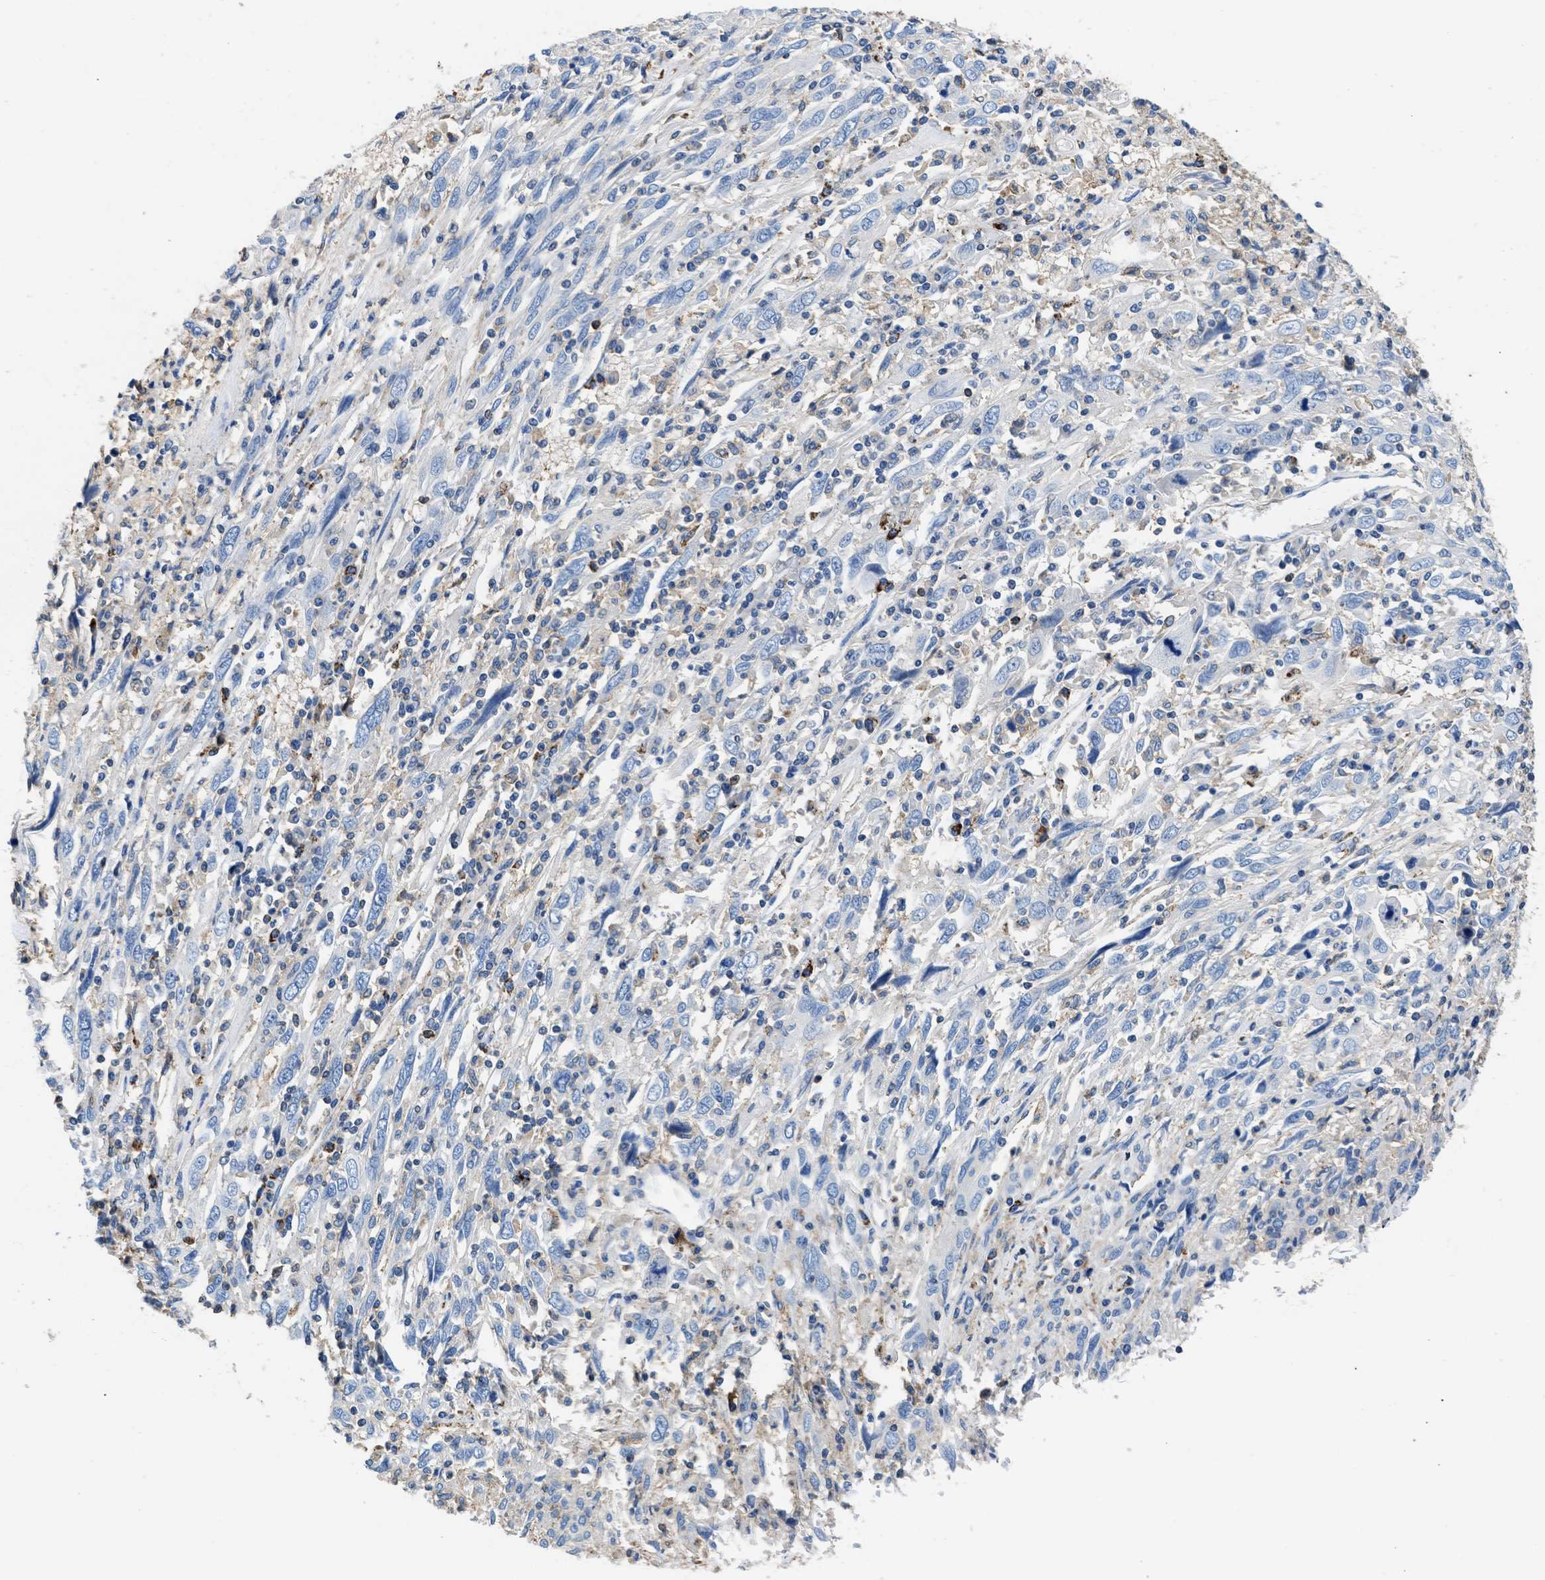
{"staining": {"intensity": "negative", "quantity": "none", "location": "none"}, "tissue": "cervical cancer", "cell_type": "Tumor cells", "image_type": "cancer", "snomed": [{"axis": "morphology", "description": "Squamous cell carcinoma, NOS"}, {"axis": "topography", "description": "Cervix"}], "caption": "Immunohistochemical staining of human cervical squamous cell carcinoma shows no significant positivity in tumor cells. (DAB immunohistochemistry, high magnification).", "gene": "KCNQ4", "patient": {"sex": "female", "age": 46}}